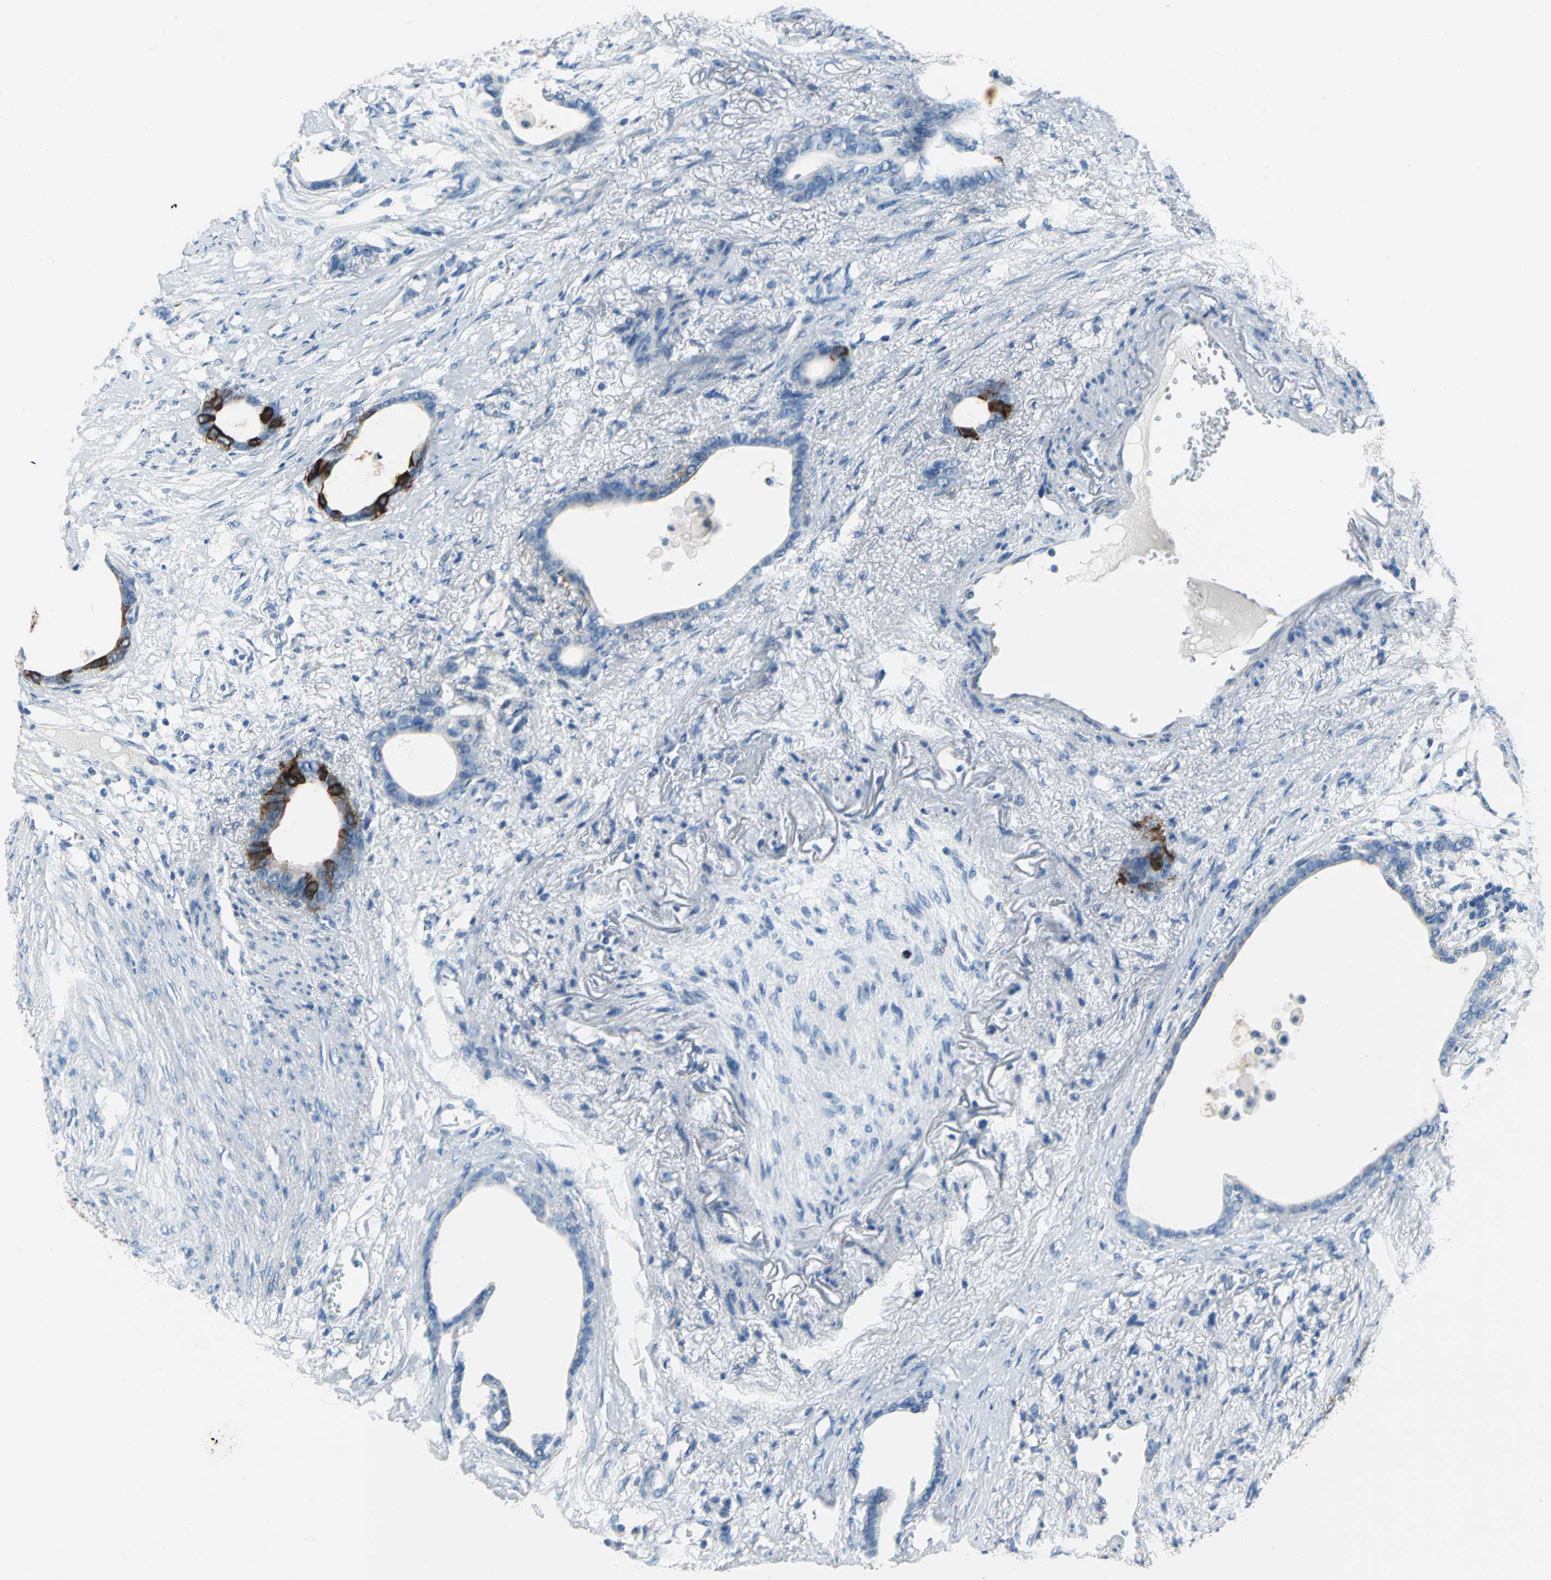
{"staining": {"intensity": "strong", "quantity": "<25%", "location": "cytoplasmic/membranous"}, "tissue": "stomach cancer", "cell_type": "Tumor cells", "image_type": "cancer", "snomed": [{"axis": "morphology", "description": "Adenocarcinoma, NOS"}, {"axis": "topography", "description": "Stomach"}], "caption": "Protein analysis of stomach cancer tissue reveals strong cytoplasmic/membranous expression in approximately <25% of tumor cells.", "gene": "MUC4", "patient": {"sex": "female", "age": 75}}